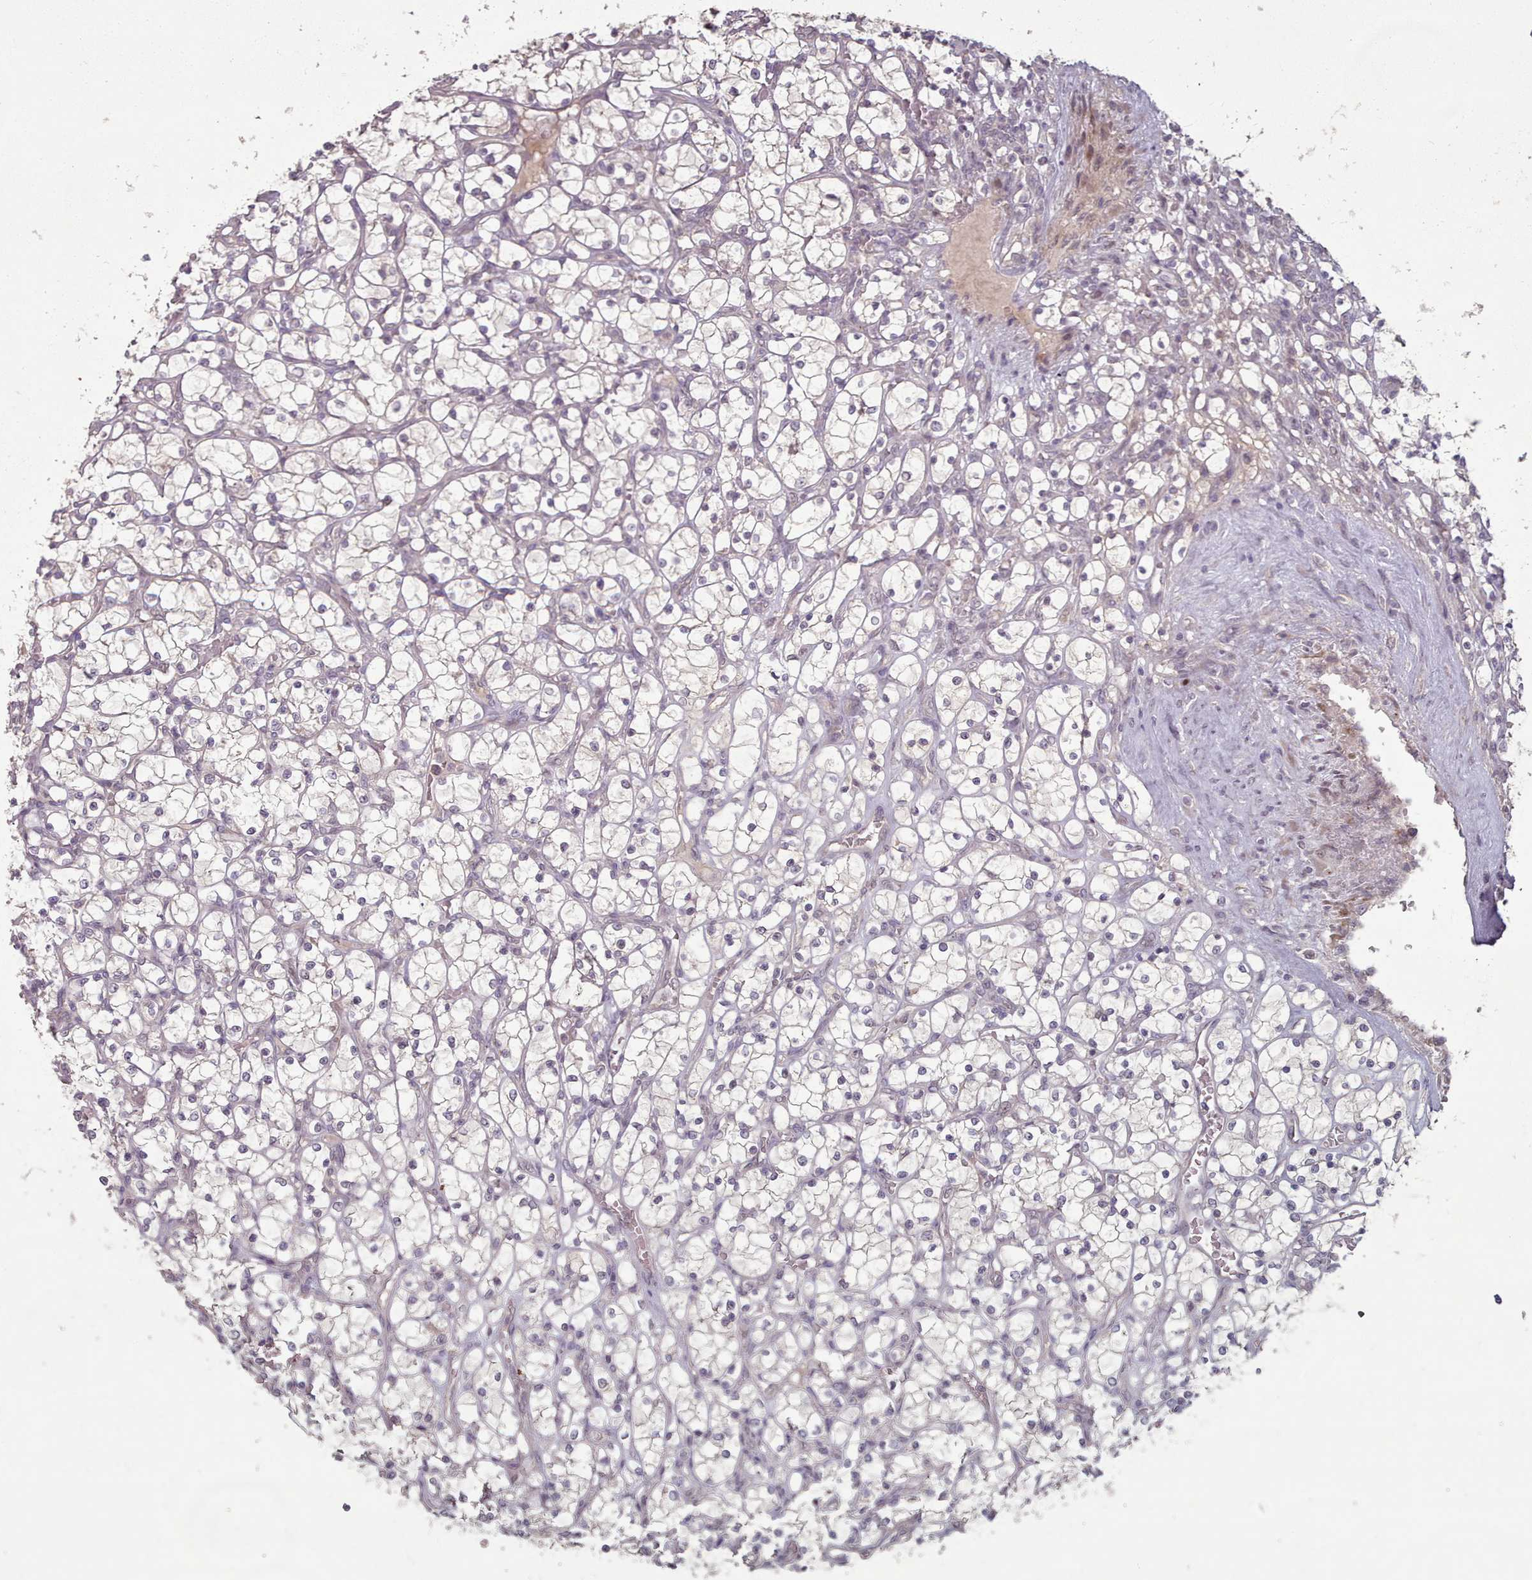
{"staining": {"intensity": "negative", "quantity": "none", "location": "none"}, "tissue": "renal cancer", "cell_type": "Tumor cells", "image_type": "cancer", "snomed": [{"axis": "morphology", "description": "Adenocarcinoma, NOS"}, {"axis": "topography", "description": "Kidney"}], "caption": "Tumor cells show no significant staining in renal cancer. (DAB (3,3'-diaminobenzidine) IHC with hematoxylin counter stain).", "gene": "ERCC6L", "patient": {"sex": "female", "age": 69}}